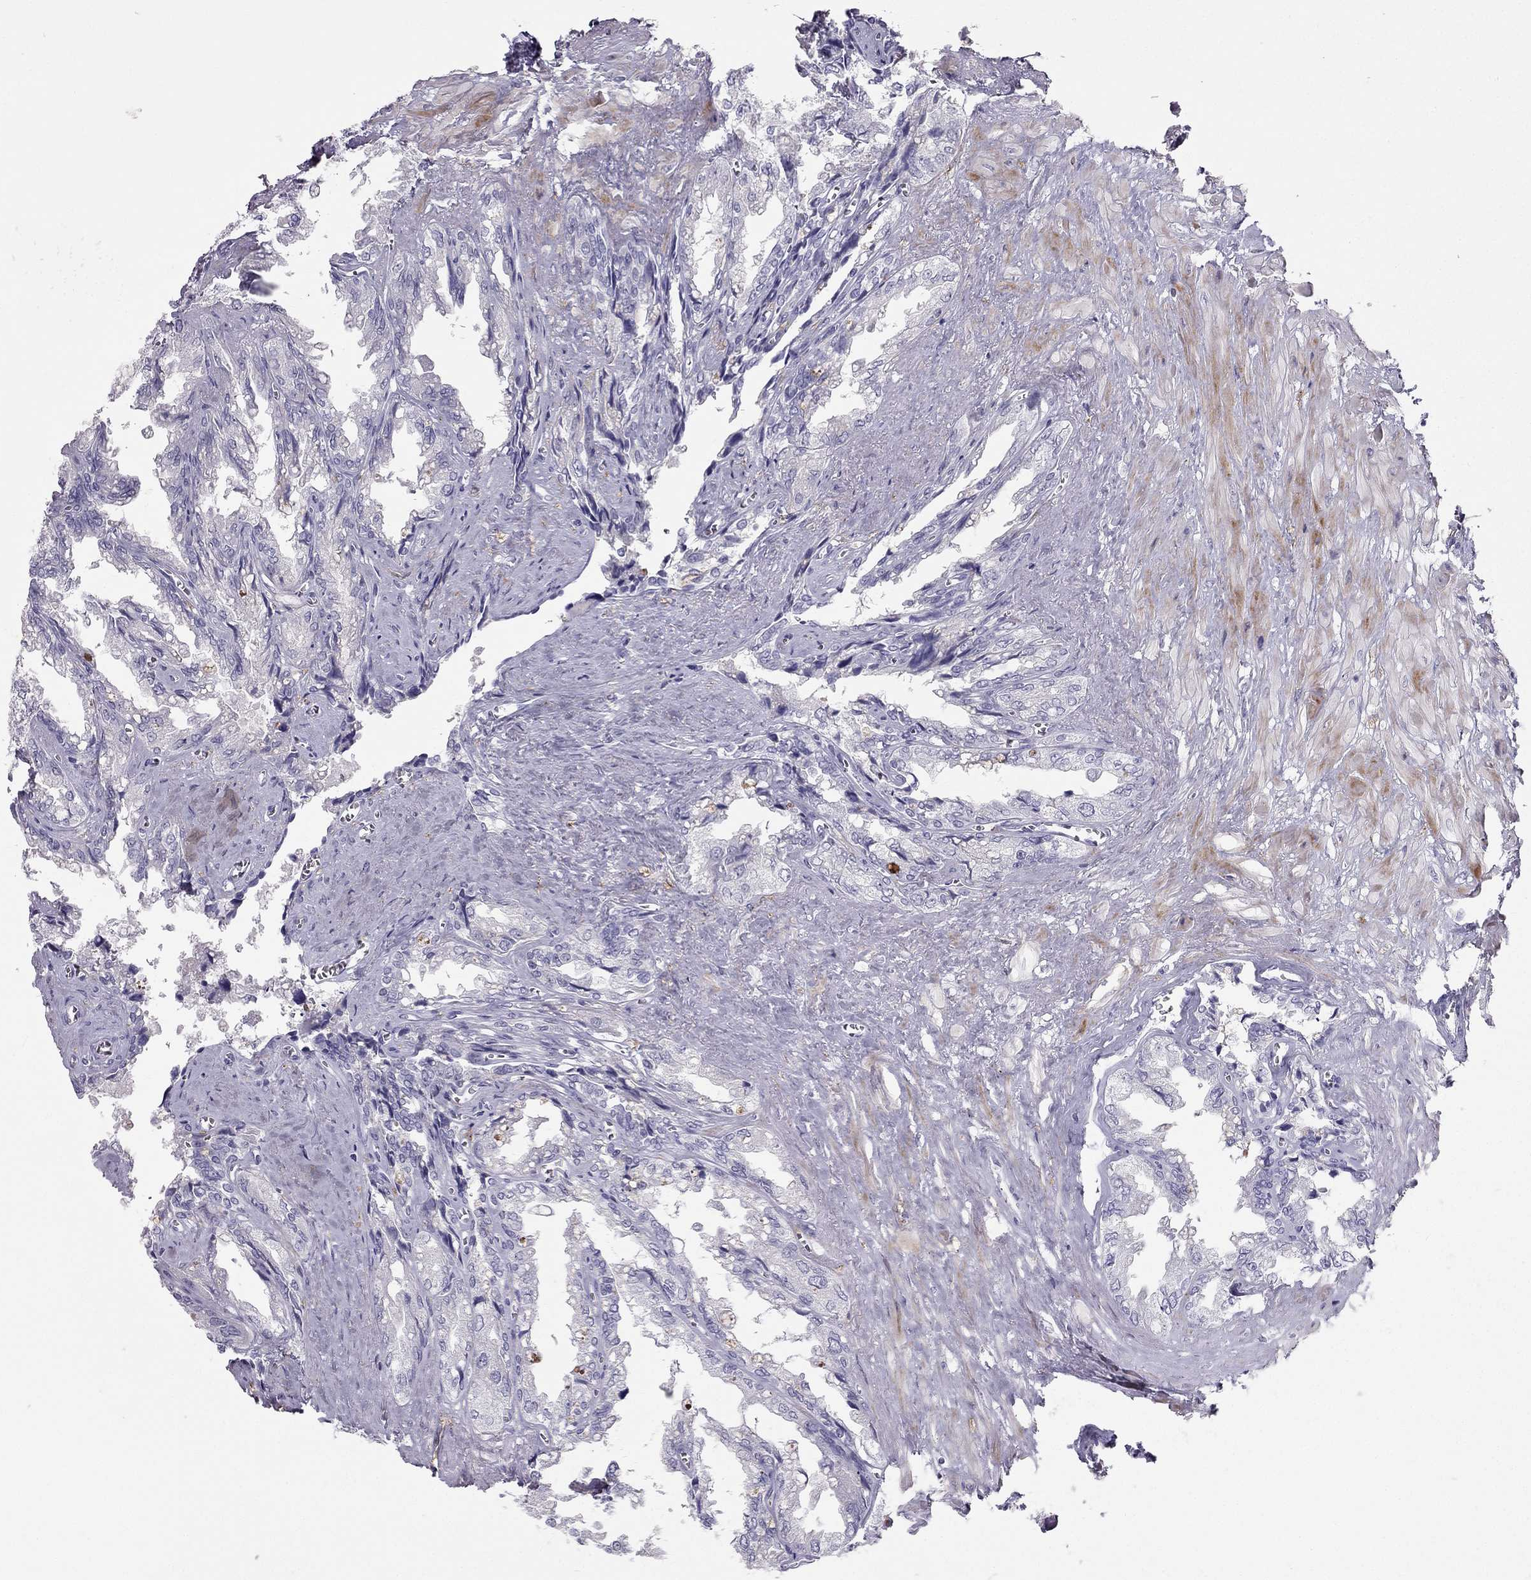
{"staining": {"intensity": "negative", "quantity": "none", "location": "none"}, "tissue": "seminal vesicle", "cell_type": "Glandular cells", "image_type": "normal", "snomed": [{"axis": "morphology", "description": "Normal tissue, NOS"}, {"axis": "topography", "description": "Seminal veicle"}], "caption": "An image of seminal vesicle stained for a protein displays no brown staining in glandular cells.", "gene": "LMTK3", "patient": {"sex": "male", "age": 67}}